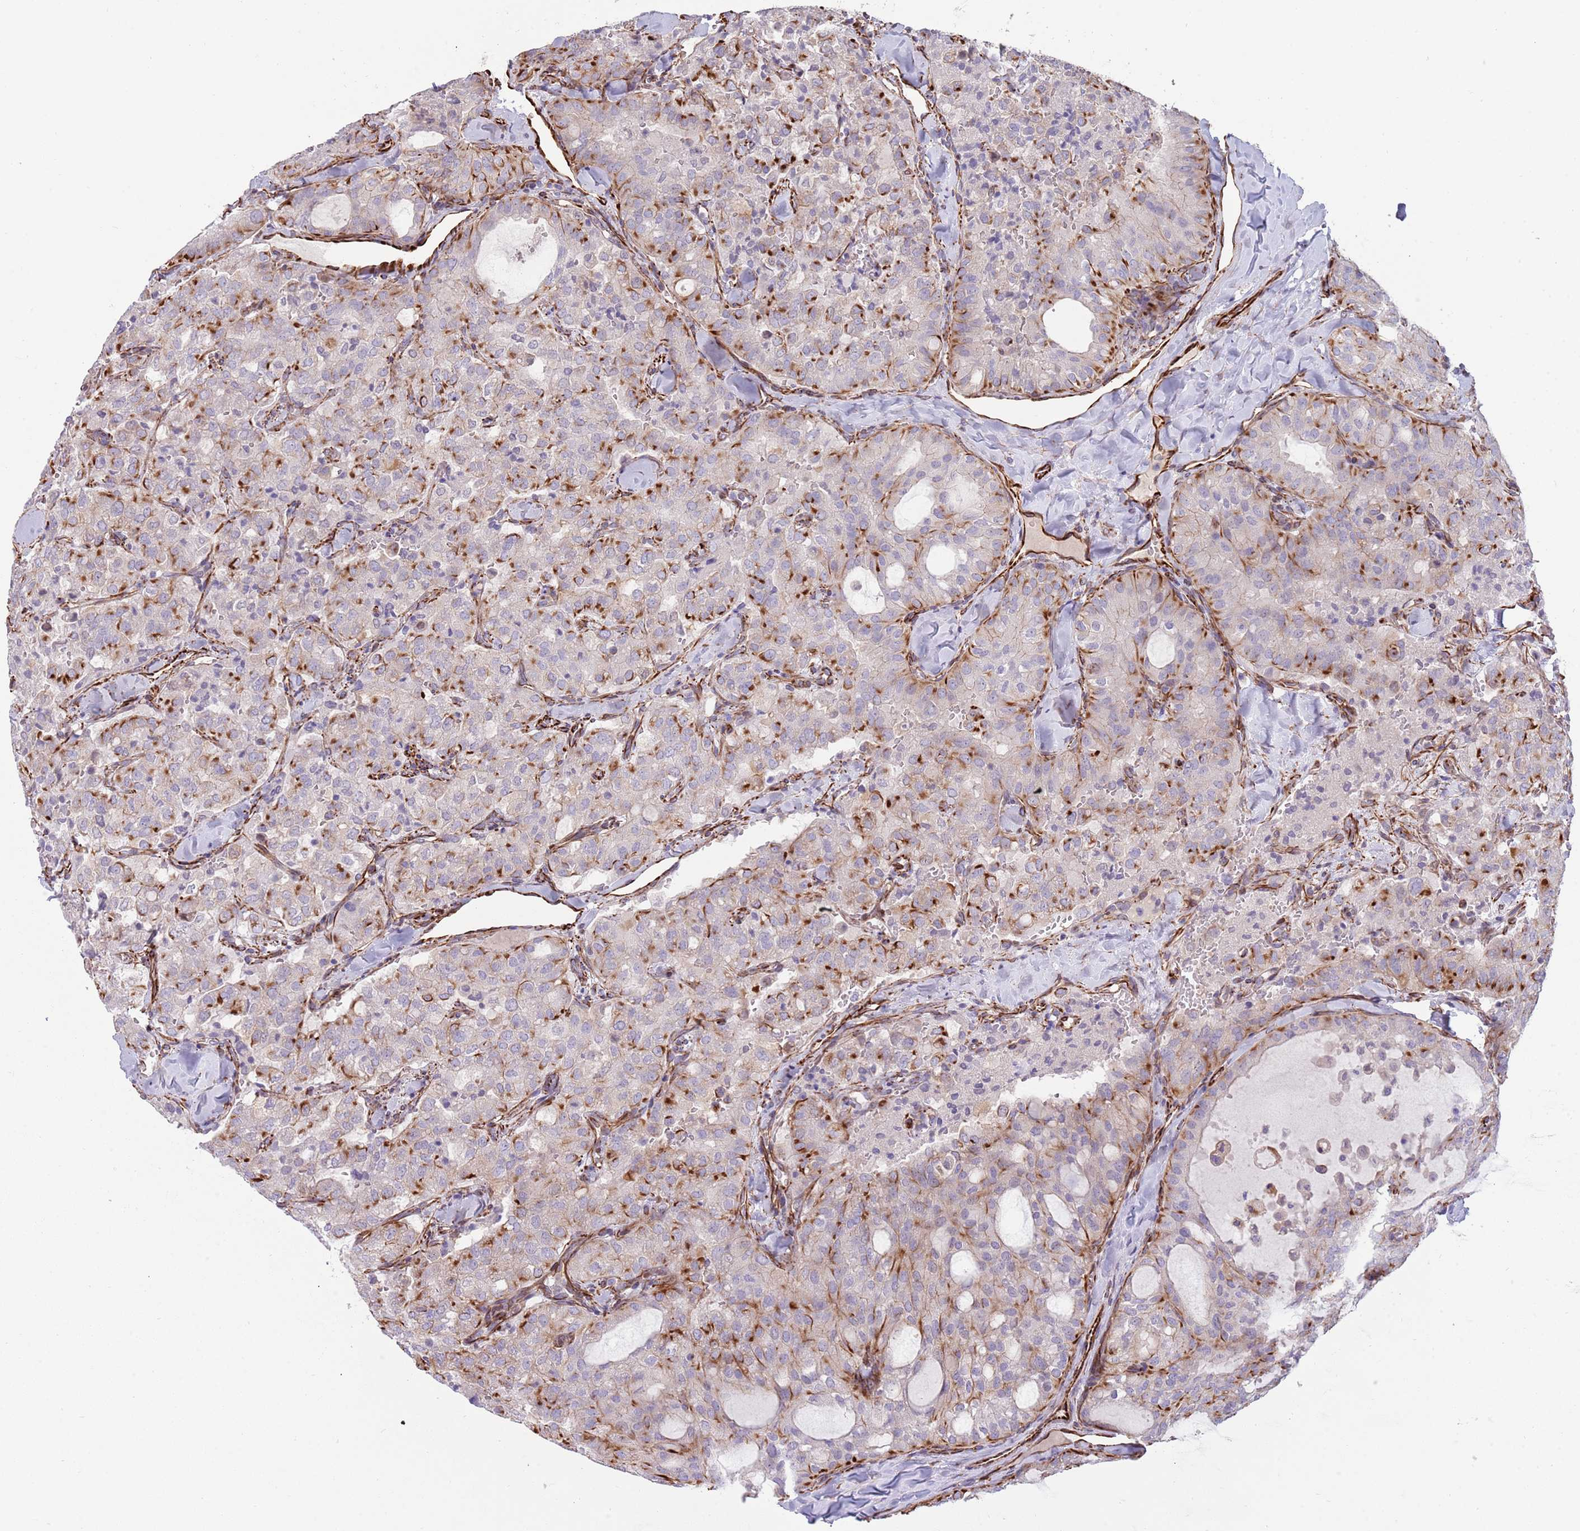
{"staining": {"intensity": "strong", "quantity": "25%-75%", "location": "cytoplasmic/membranous"}, "tissue": "thyroid cancer", "cell_type": "Tumor cells", "image_type": "cancer", "snomed": [{"axis": "morphology", "description": "Follicular adenoma carcinoma, NOS"}, {"axis": "topography", "description": "Thyroid gland"}], "caption": "Follicular adenoma carcinoma (thyroid) stained with immunohistochemistry exhibits strong cytoplasmic/membranous positivity in about 25%-75% of tumor cells.", "gene": "MOGAT1", "patient": {"sex": "male", "age": 75}}